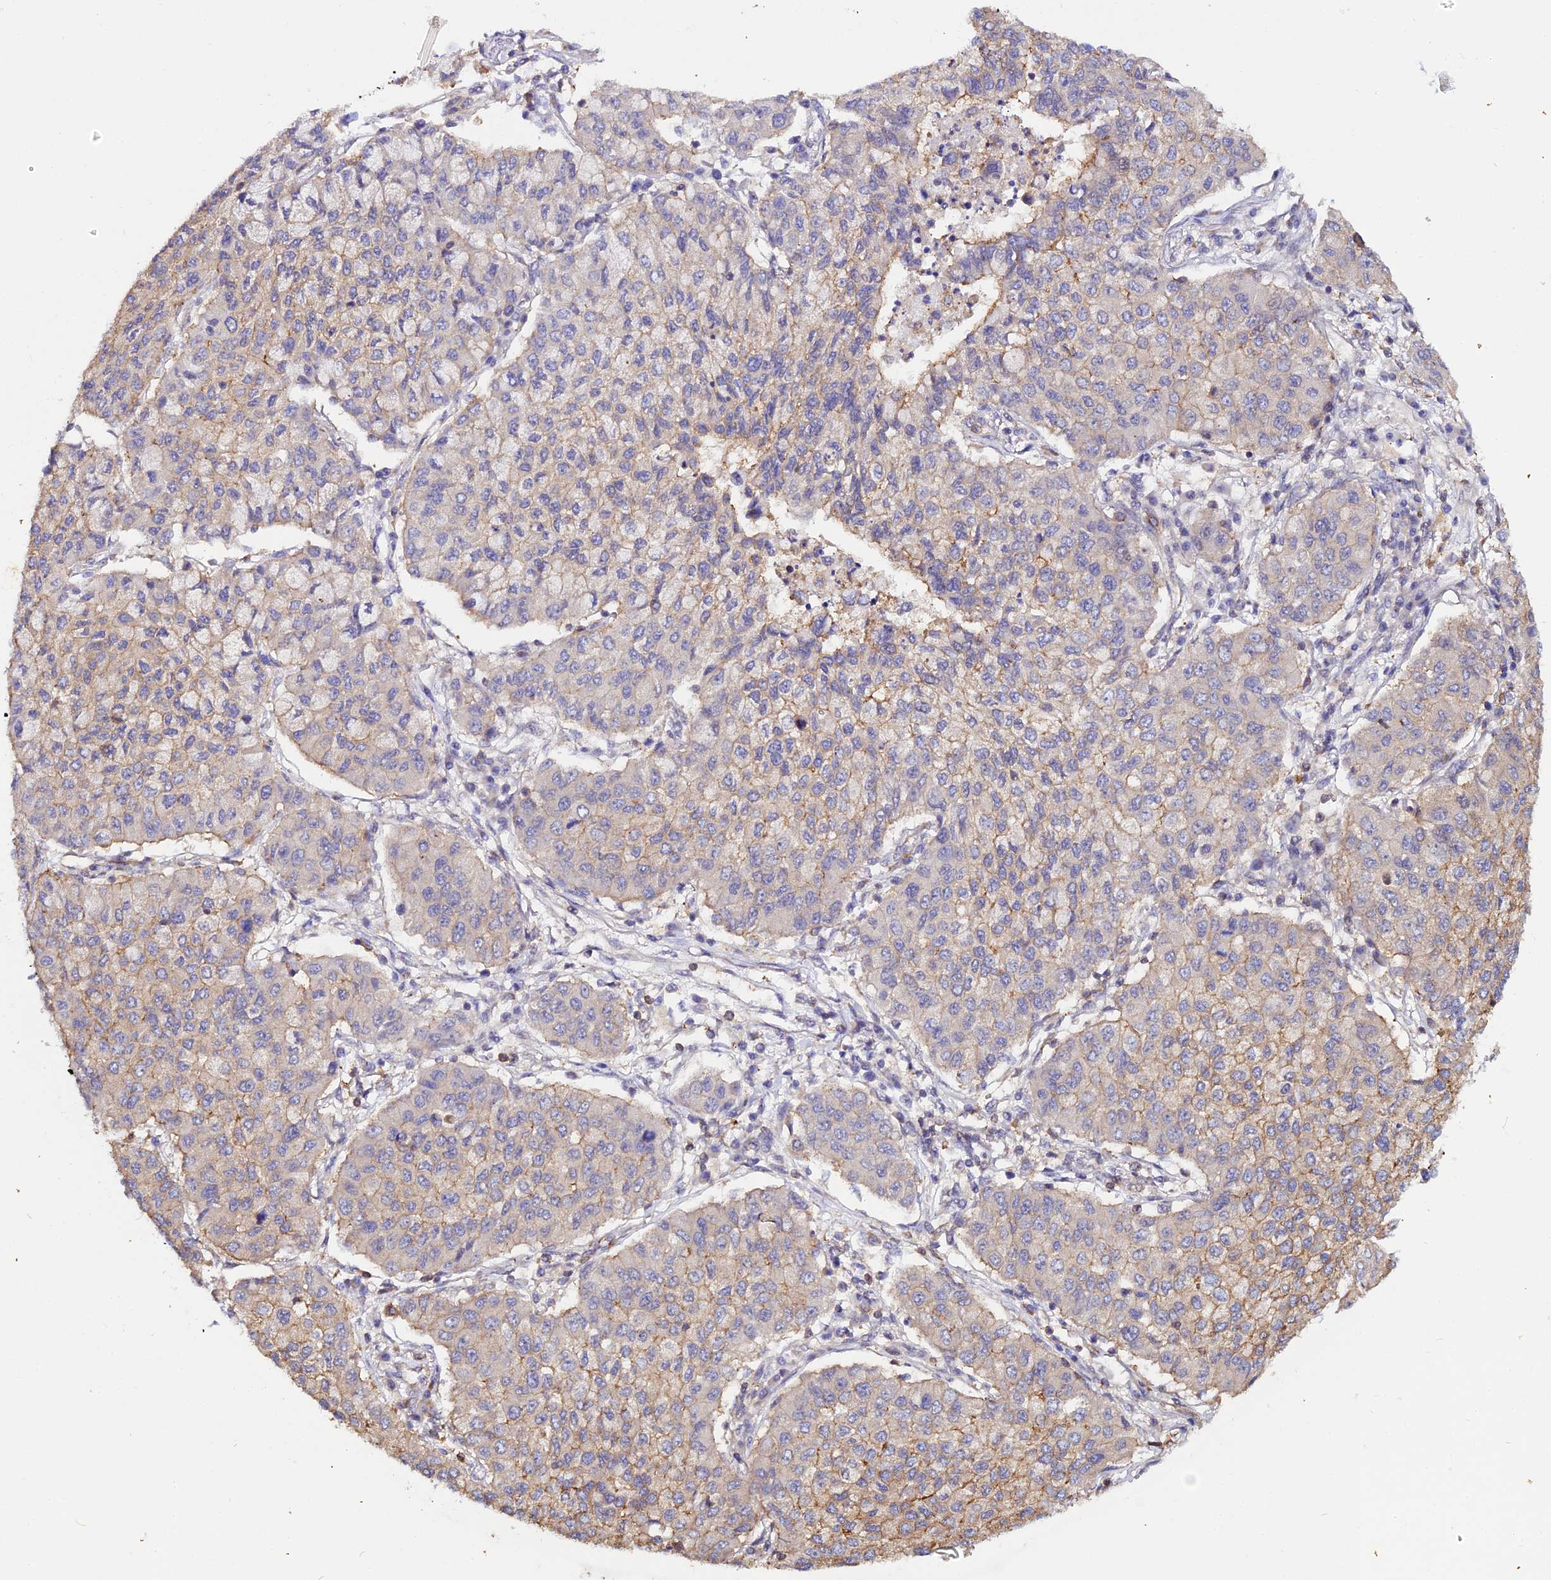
{"staining": {"intensity": "moderate", "quantity": "<25%", "location": "cytoplasmic/membranous"}, "tissue": "lung cancer", "cell_type": "Tumor cells", "image_type": "cancer", "snomed": [{"axis": "morphology", "description": "Squamous cell carcinoma, NOS"}, {"axis": "topography", "description": "Lung"}], "caption": "This is a micrograph of IHC staining of lung cancer (squamous cell carcinoma), which shows moderate positivity in the cytoplasmic/membranous of tumor cells.", "gene": "USP17L15", "patient": {"sex": "male", "age": 74}}